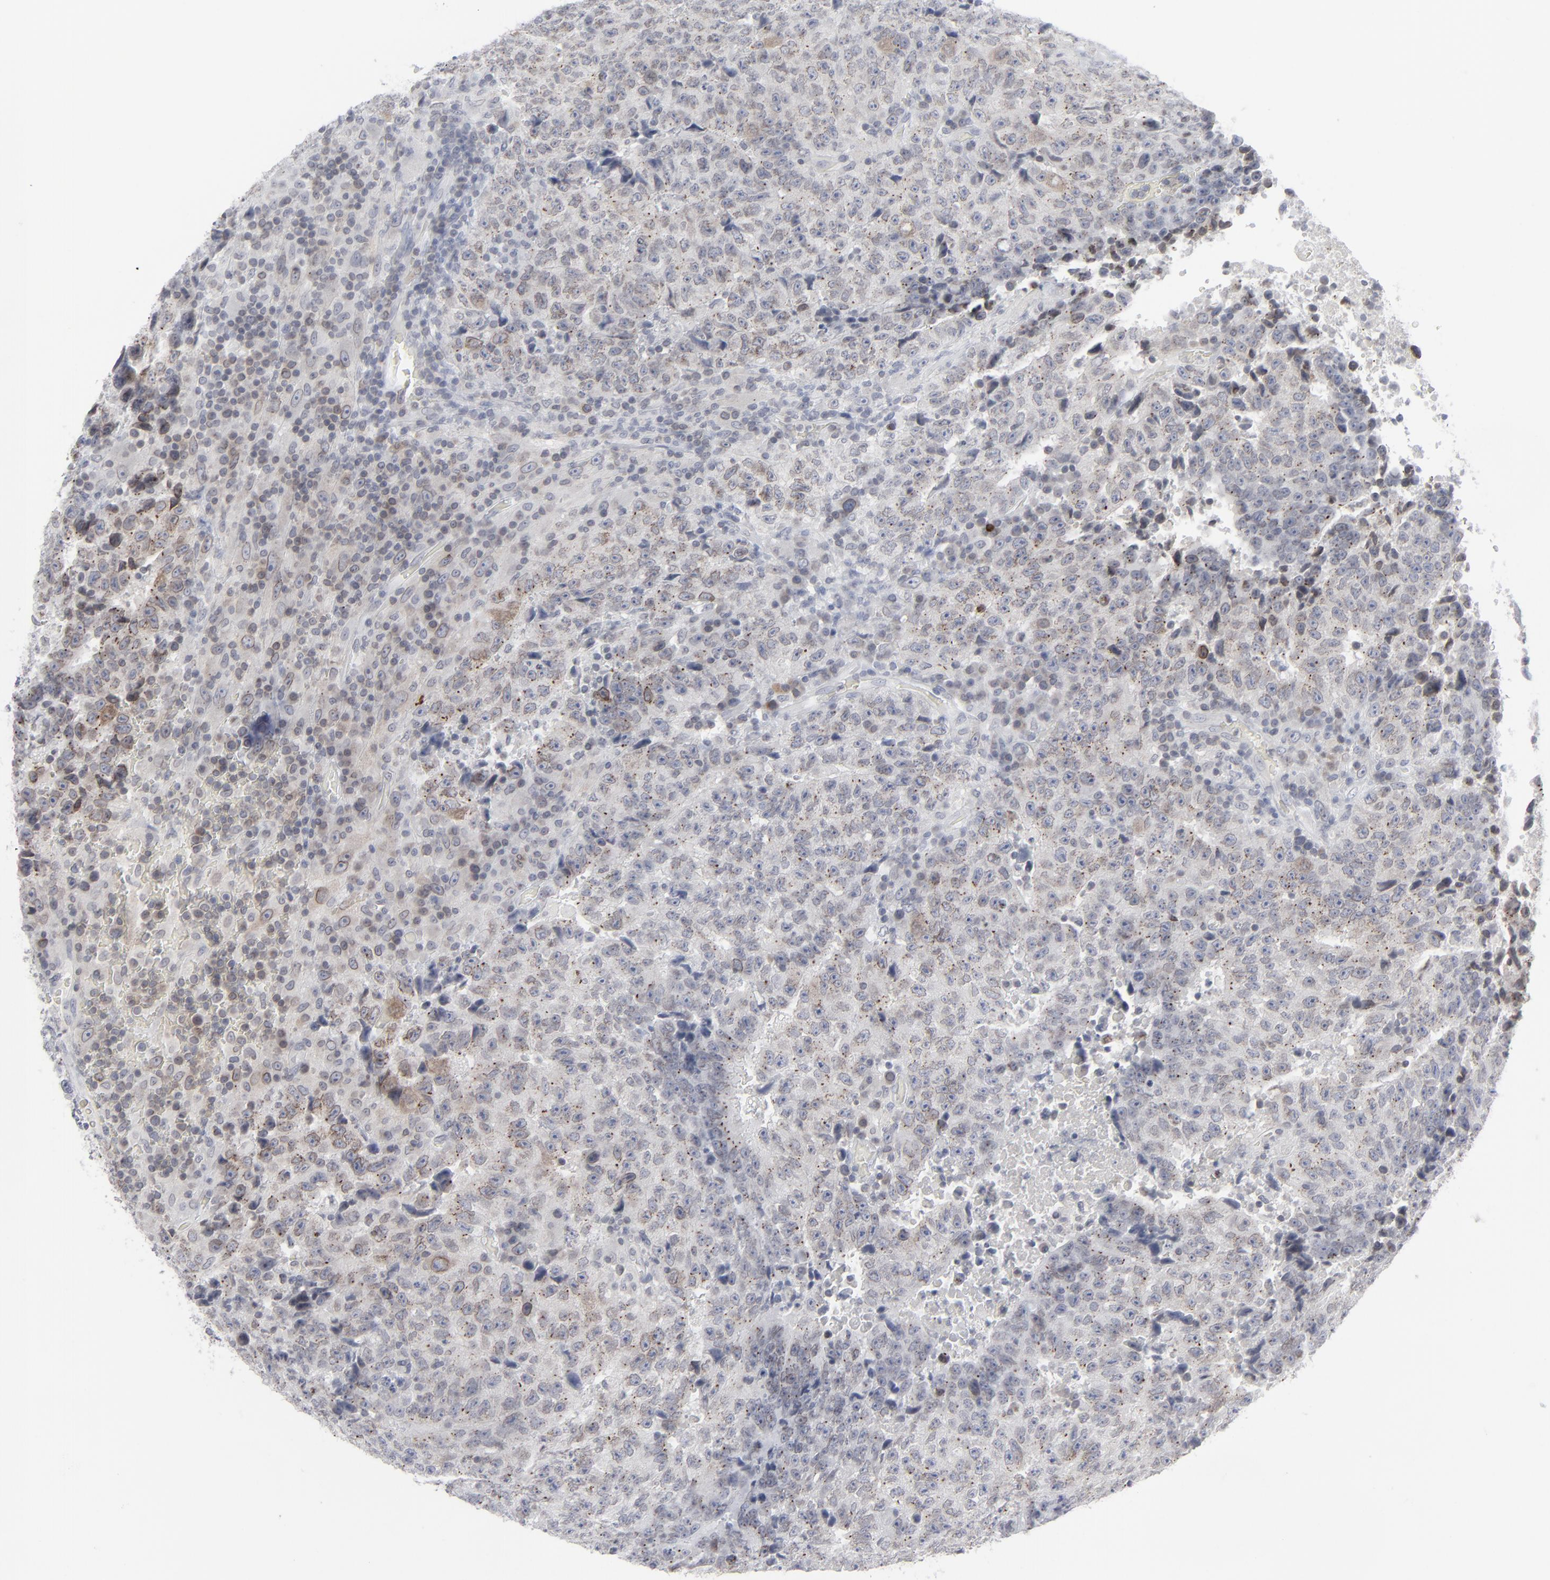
{"staining": {"intensity": "negative", "quantity": "none", "location": "none"}, "tissue": "testis cancer", "cell_type": "Tumor cells", "image_type": "cancer", "snomed": [{"axis": "morphology", "description": "Necrosis, NOS"}, {"axis": "morphology", "description": "Carcinoma, Embryonal, NOS"}, {"axis": "topography", "description": "Testis"}], "caption": "This is an immunohistochemistry (IHC) micrograph of human testis cancer (embryonal carcinoma). There is no expression in tumor cells.", "gene": "NUP88", "patient": {"sex": "male", "age": 19}}